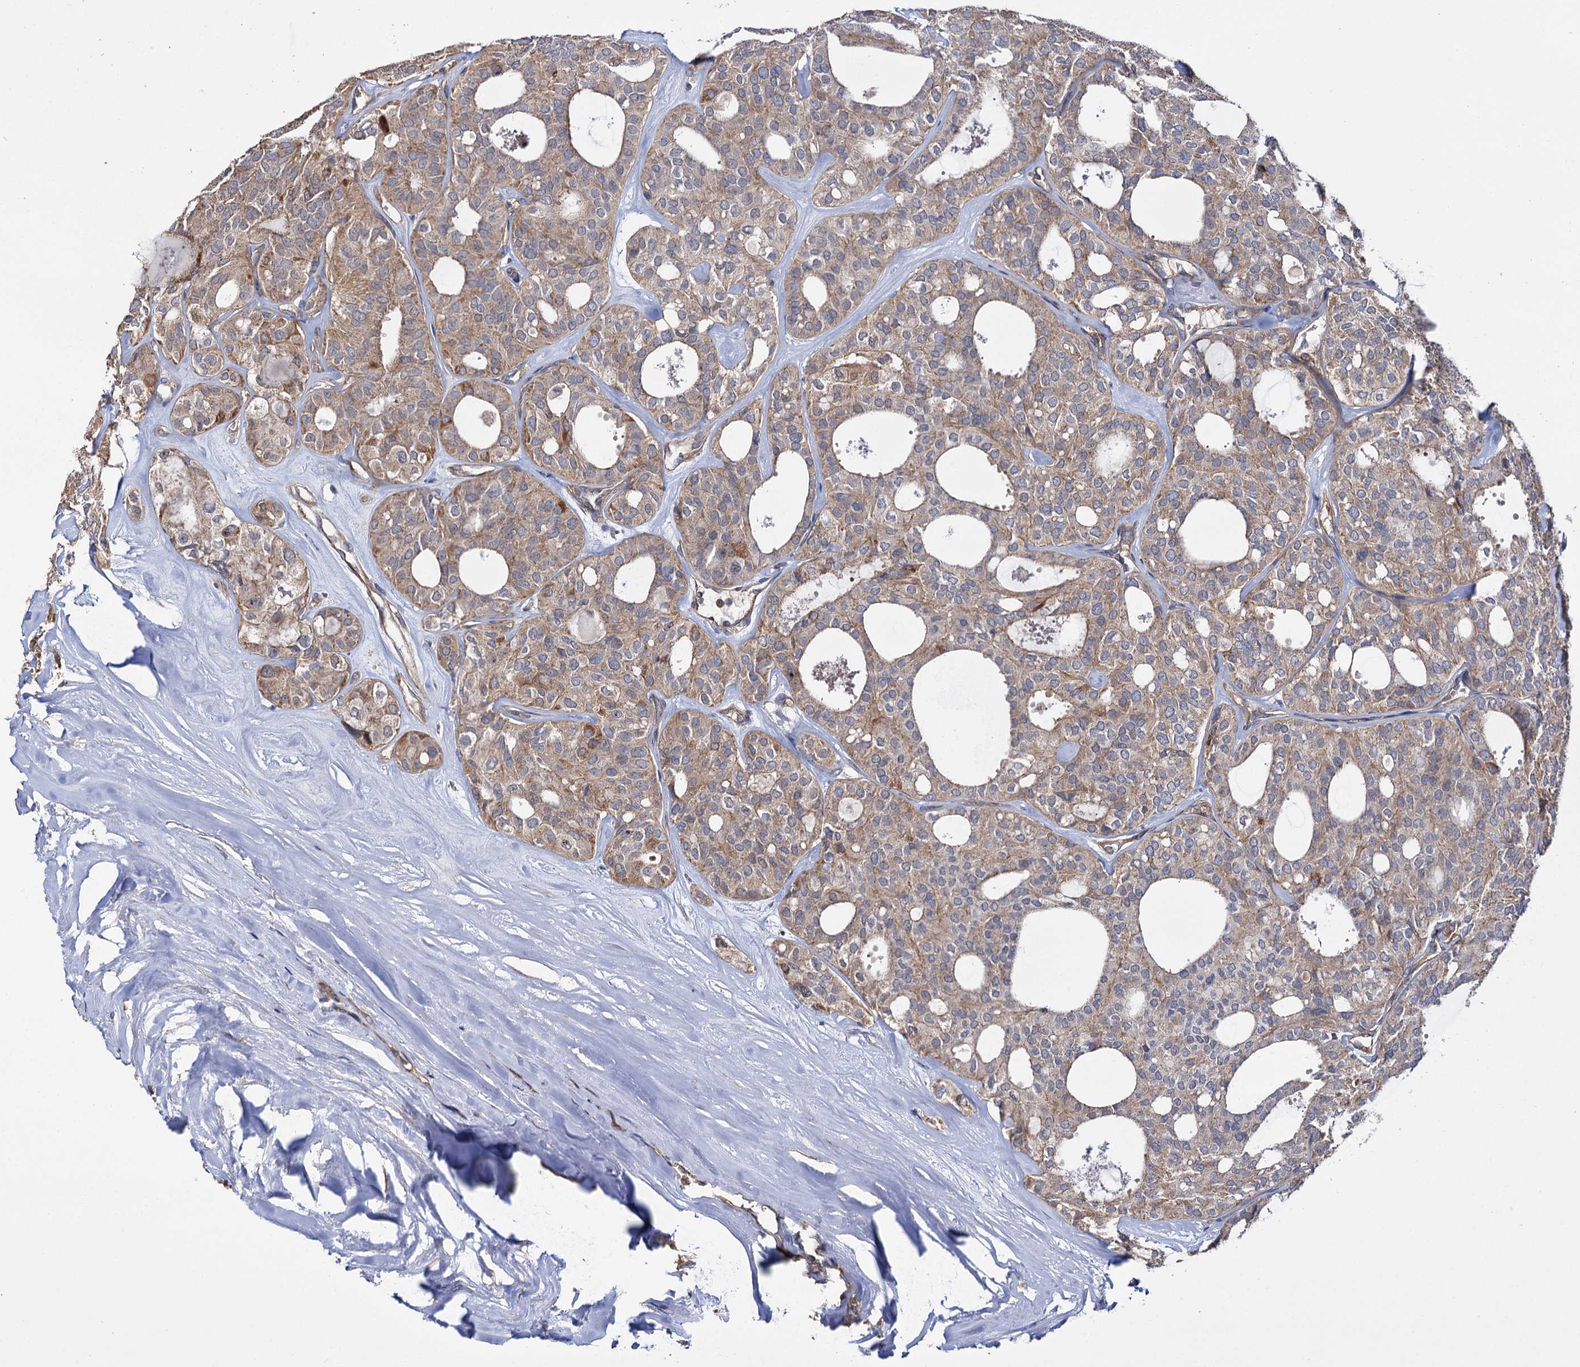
{"staining": {"intensity": "weak", "quantity": ">75%", "location": "cytoplasmic/membranous"}, "tissue": "thyroid cancer", "cell_type": "Tumor cells", "image_type": "cancer", "snomed": [{"axis": "morphology", "description": "Follicular adenoma carcinoma, NOS"}, {"axis": "topography", "description": "Thyroid gland"}], "caption": "DAB immunohistochemical staining of thyroid cancer exhibits weak cytoplasmic/membranous protein expression in about >75% of tumor cells.", "gene": "IDI1", "patient": {"sex": "male", "age": 75}}